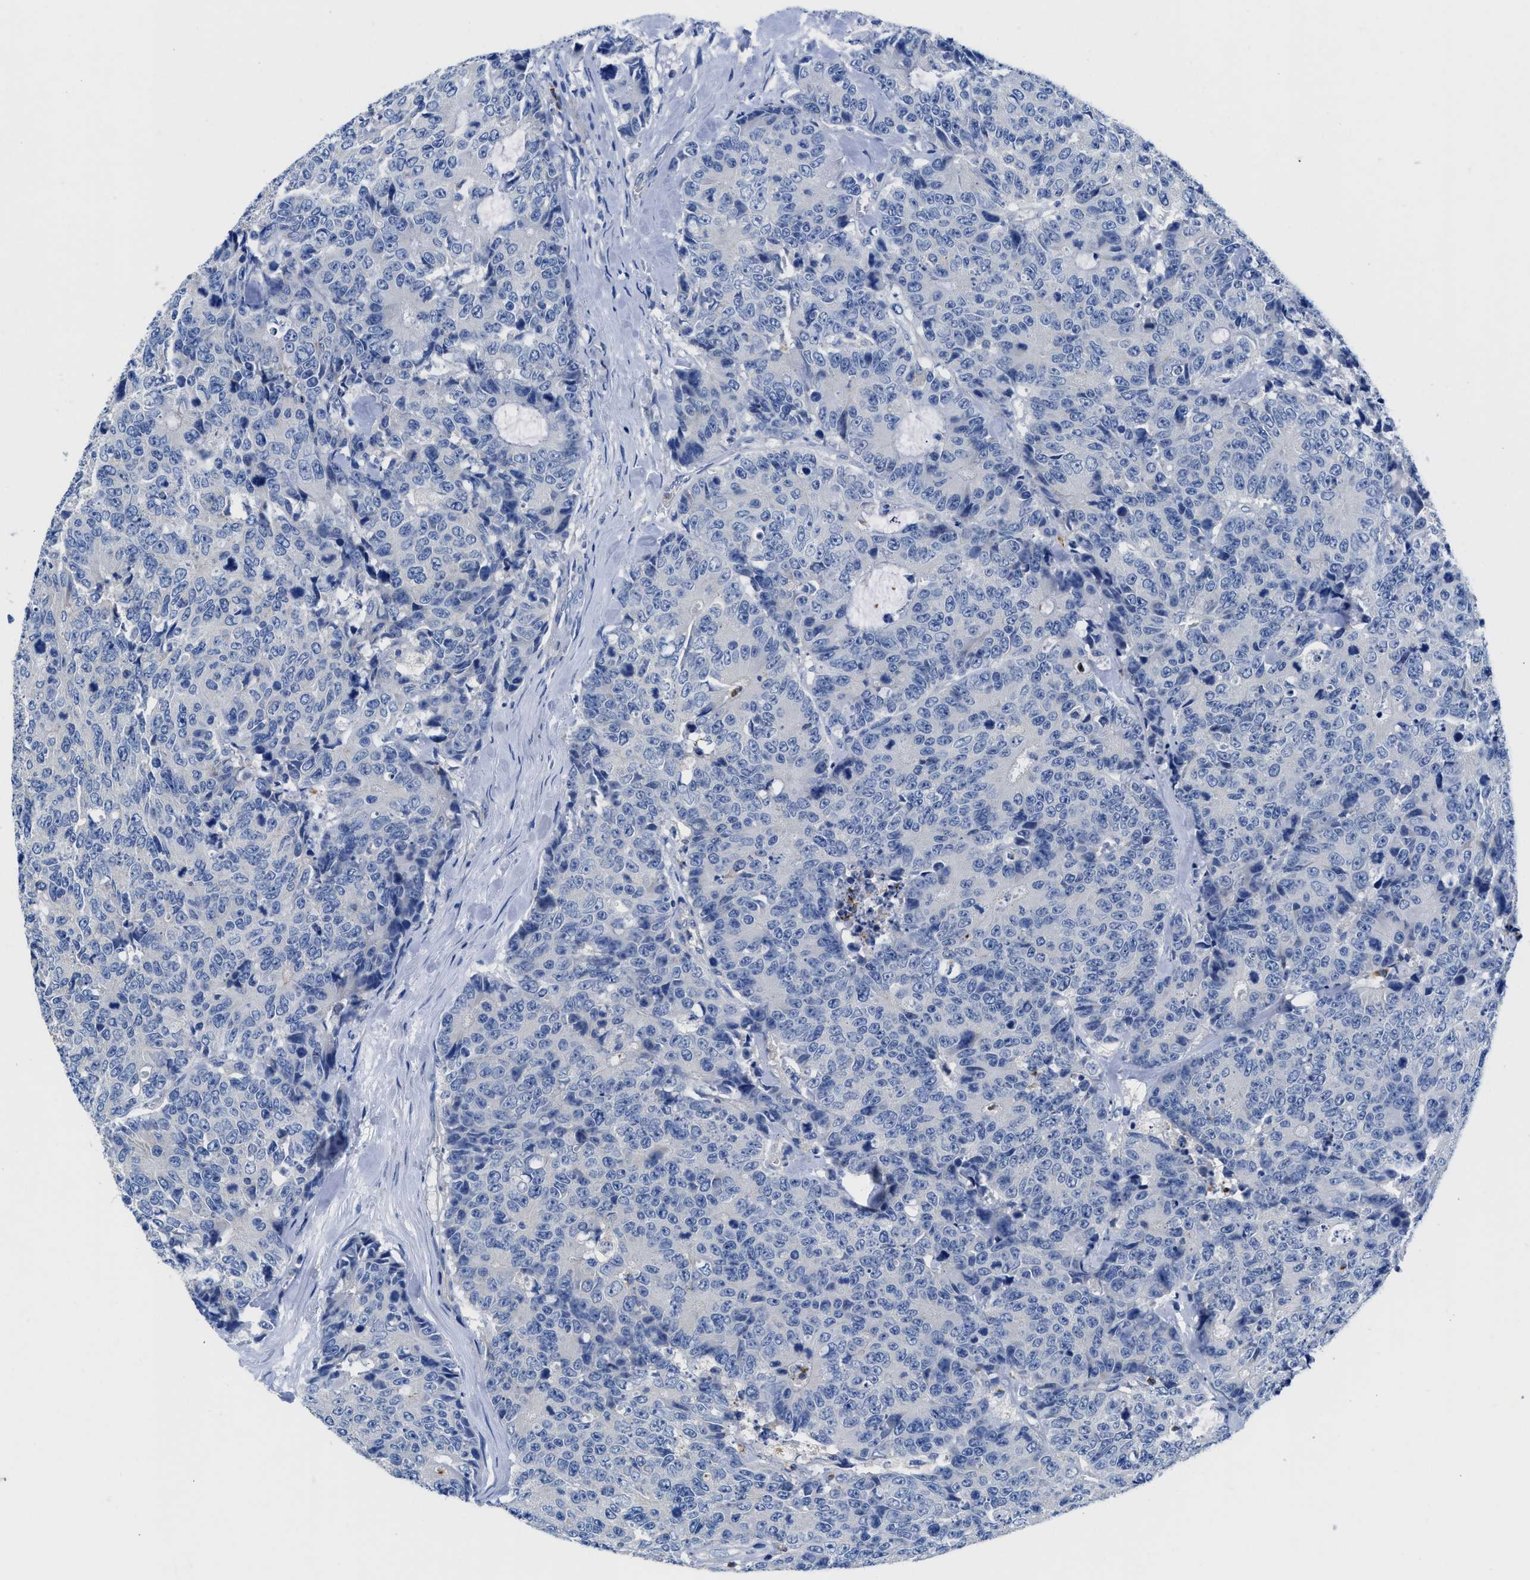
{"staining": {"intensity": "negative", "quantity": "none", "location": "none"}, "tissue": "colorectal cancer", "cell_type": "Tumor cells", "image_type": "cancer", "snomed": [{"axis": "morphology", "description": "Adenocarcinoma, NOS"}, {"axis": "topography", "description": "Colon"}], "caption": "This is an immunohistochemistry image of human adenocarcinoma (colorectal). There is no staining in tumor cells.", "gene": "NEB", "patient": {"sex": "female", "age": 86}}